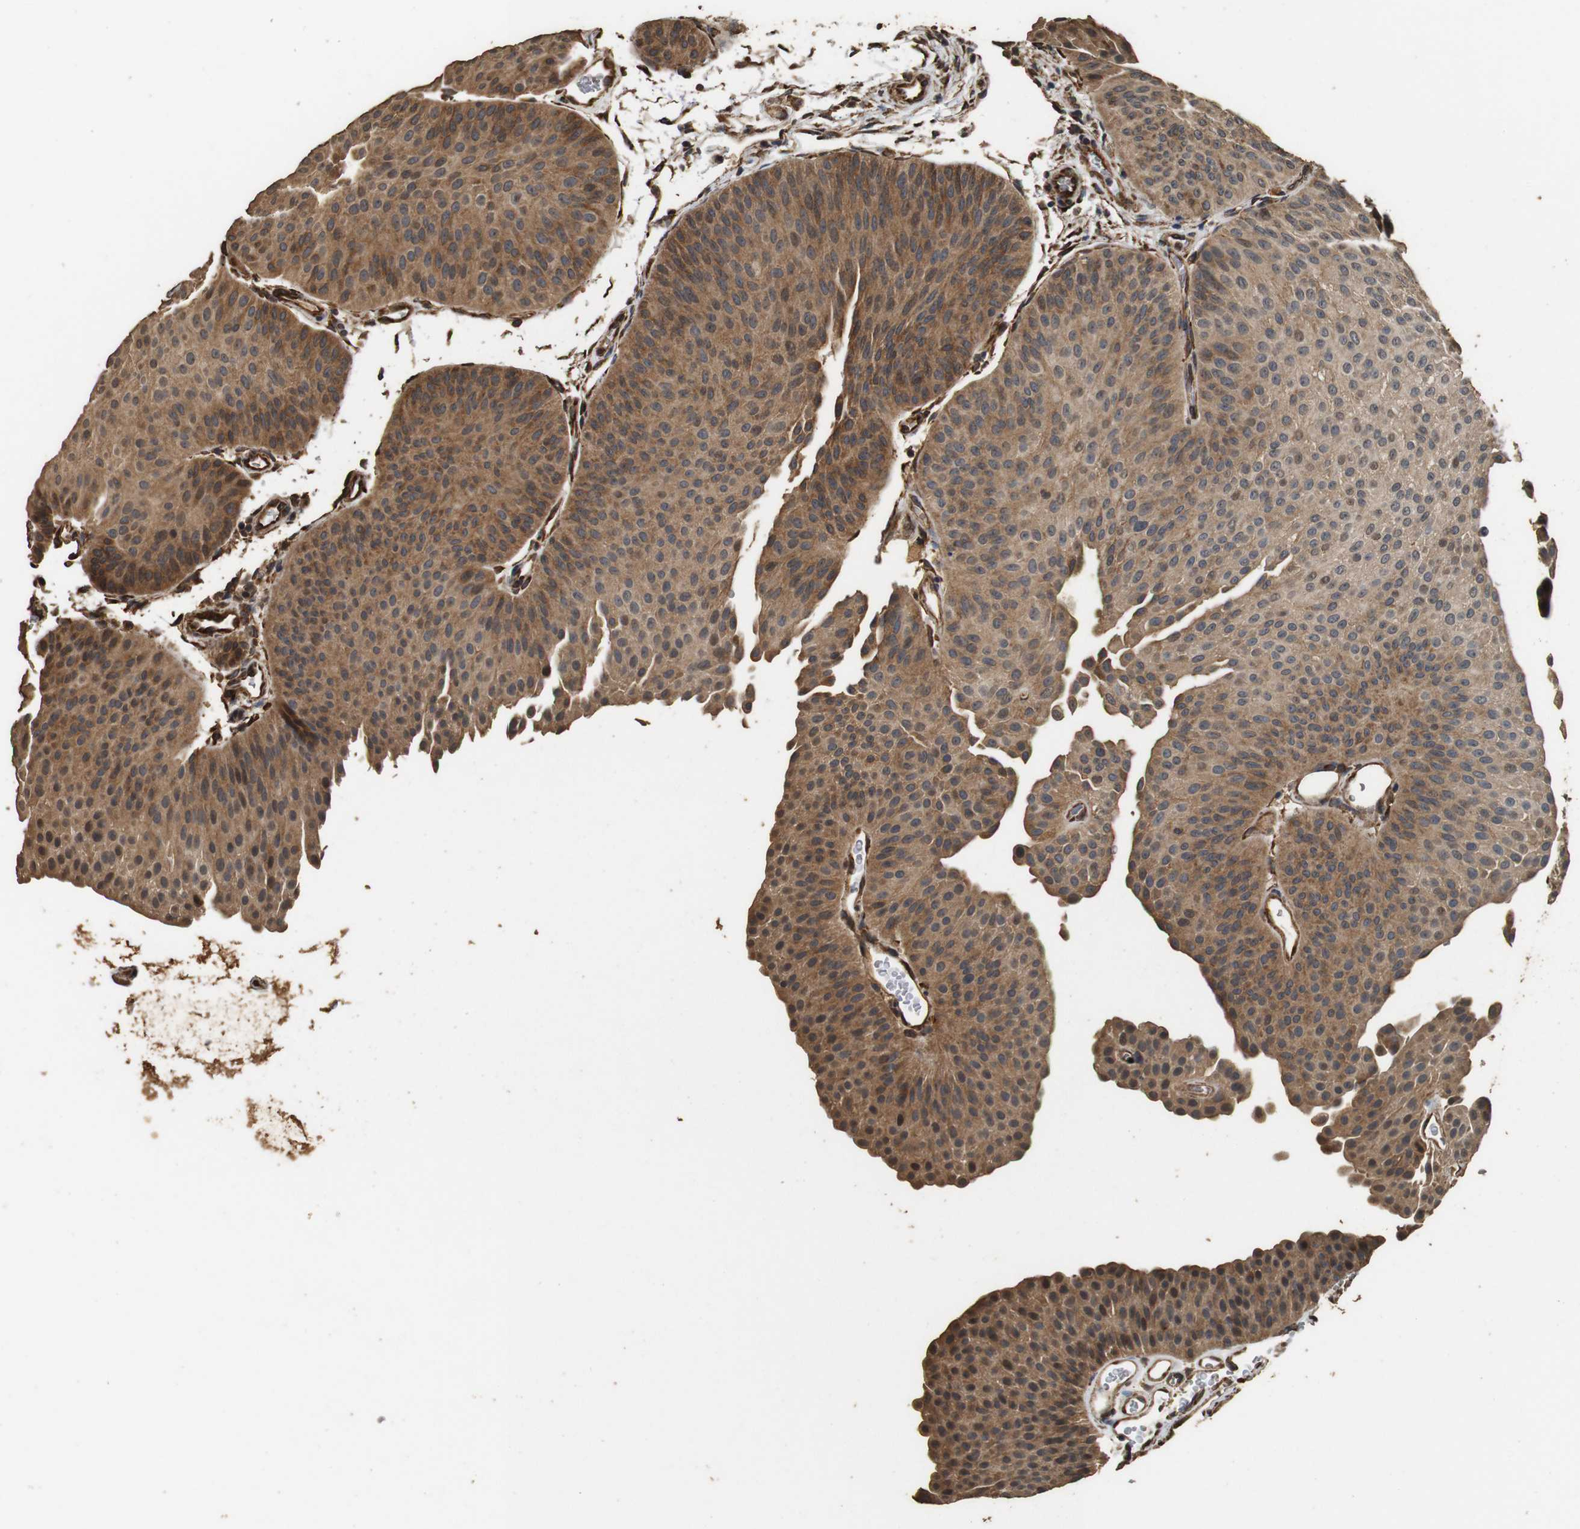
{"staining": {"intensity": "moderate", "quantity": ">75%", "location": "cytoplasmic/membranous,nuclear"}, "tissue": "urothelial cancer", "cell_type": "Tumor cells", "image_type": "cancer", "snomed": [{"axis": "morphology", "description": "Urothelial carcinoma, Low grade"}, {"axis": "topography", "description": "Urinary bladder"}], "caption": "There is medium levels of moderate cytoplasmic/membranous and nuclear positivity in tumor cells of urothelial cancer, as demonstrated by immunohistochemical staining (brown color).", "gene": "CNPY4", "patient": {"sex": "female", "age": 60}}